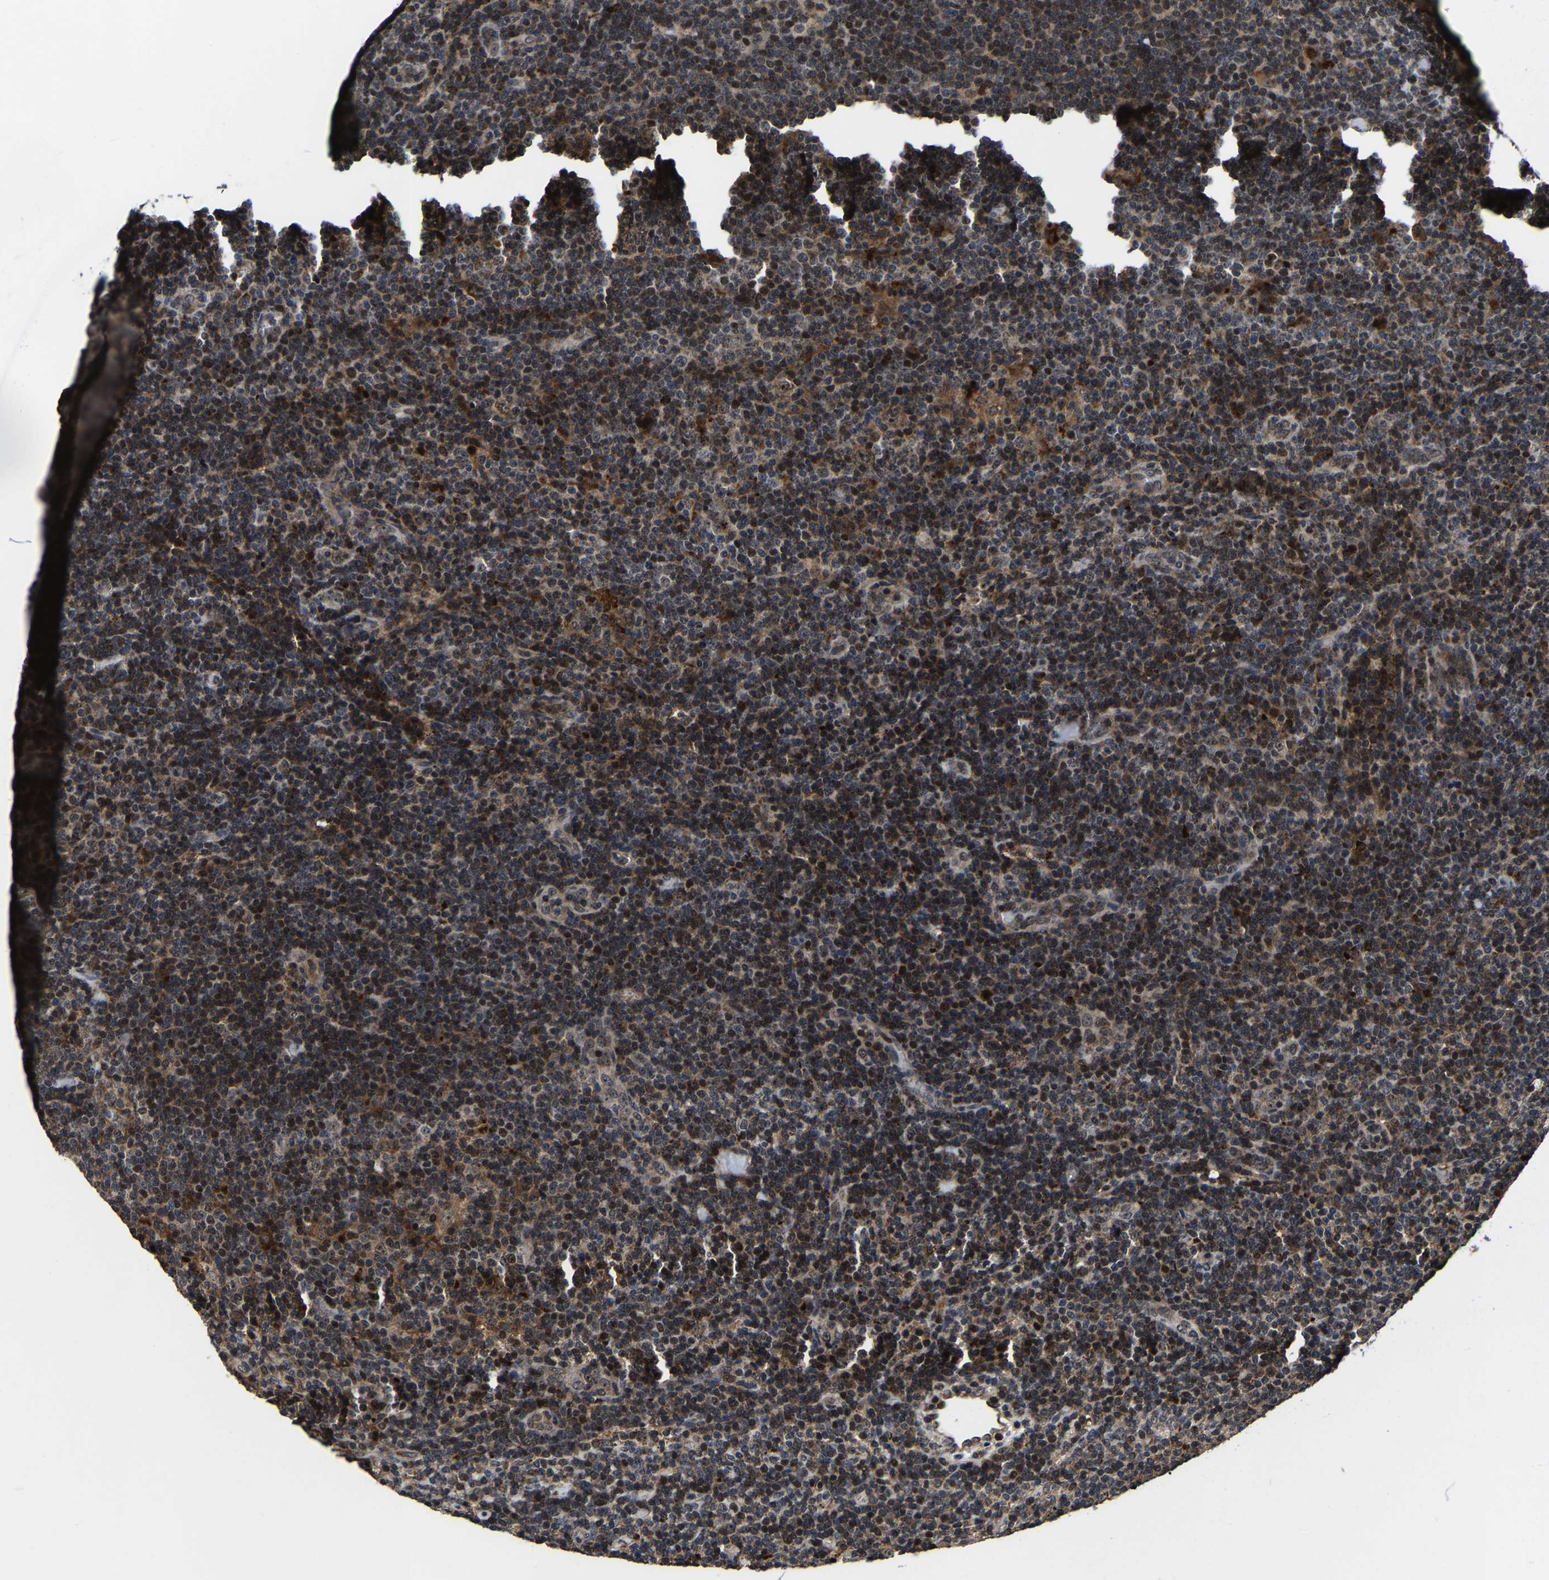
{"staining": {"intensity": "moderate", "quantity": "25%-75%", "location": "nuclear"}, "tissue": "lymphoma", "cell_type": "Tumor cells", "image_type": "cancer", "snomed": [{"axis": "morphology", "description": "Hodgkin's disease, NOS"}, {"axis": "topography", "description": "Lymph node"}], "caption": "Lymphoma stained for a protein (brown) shows moderate nuclear positive staining in about 25%-75% of tumor cells.", "gene": "ZCCHC7", "patient": {"sex": "female", "age": 57}}